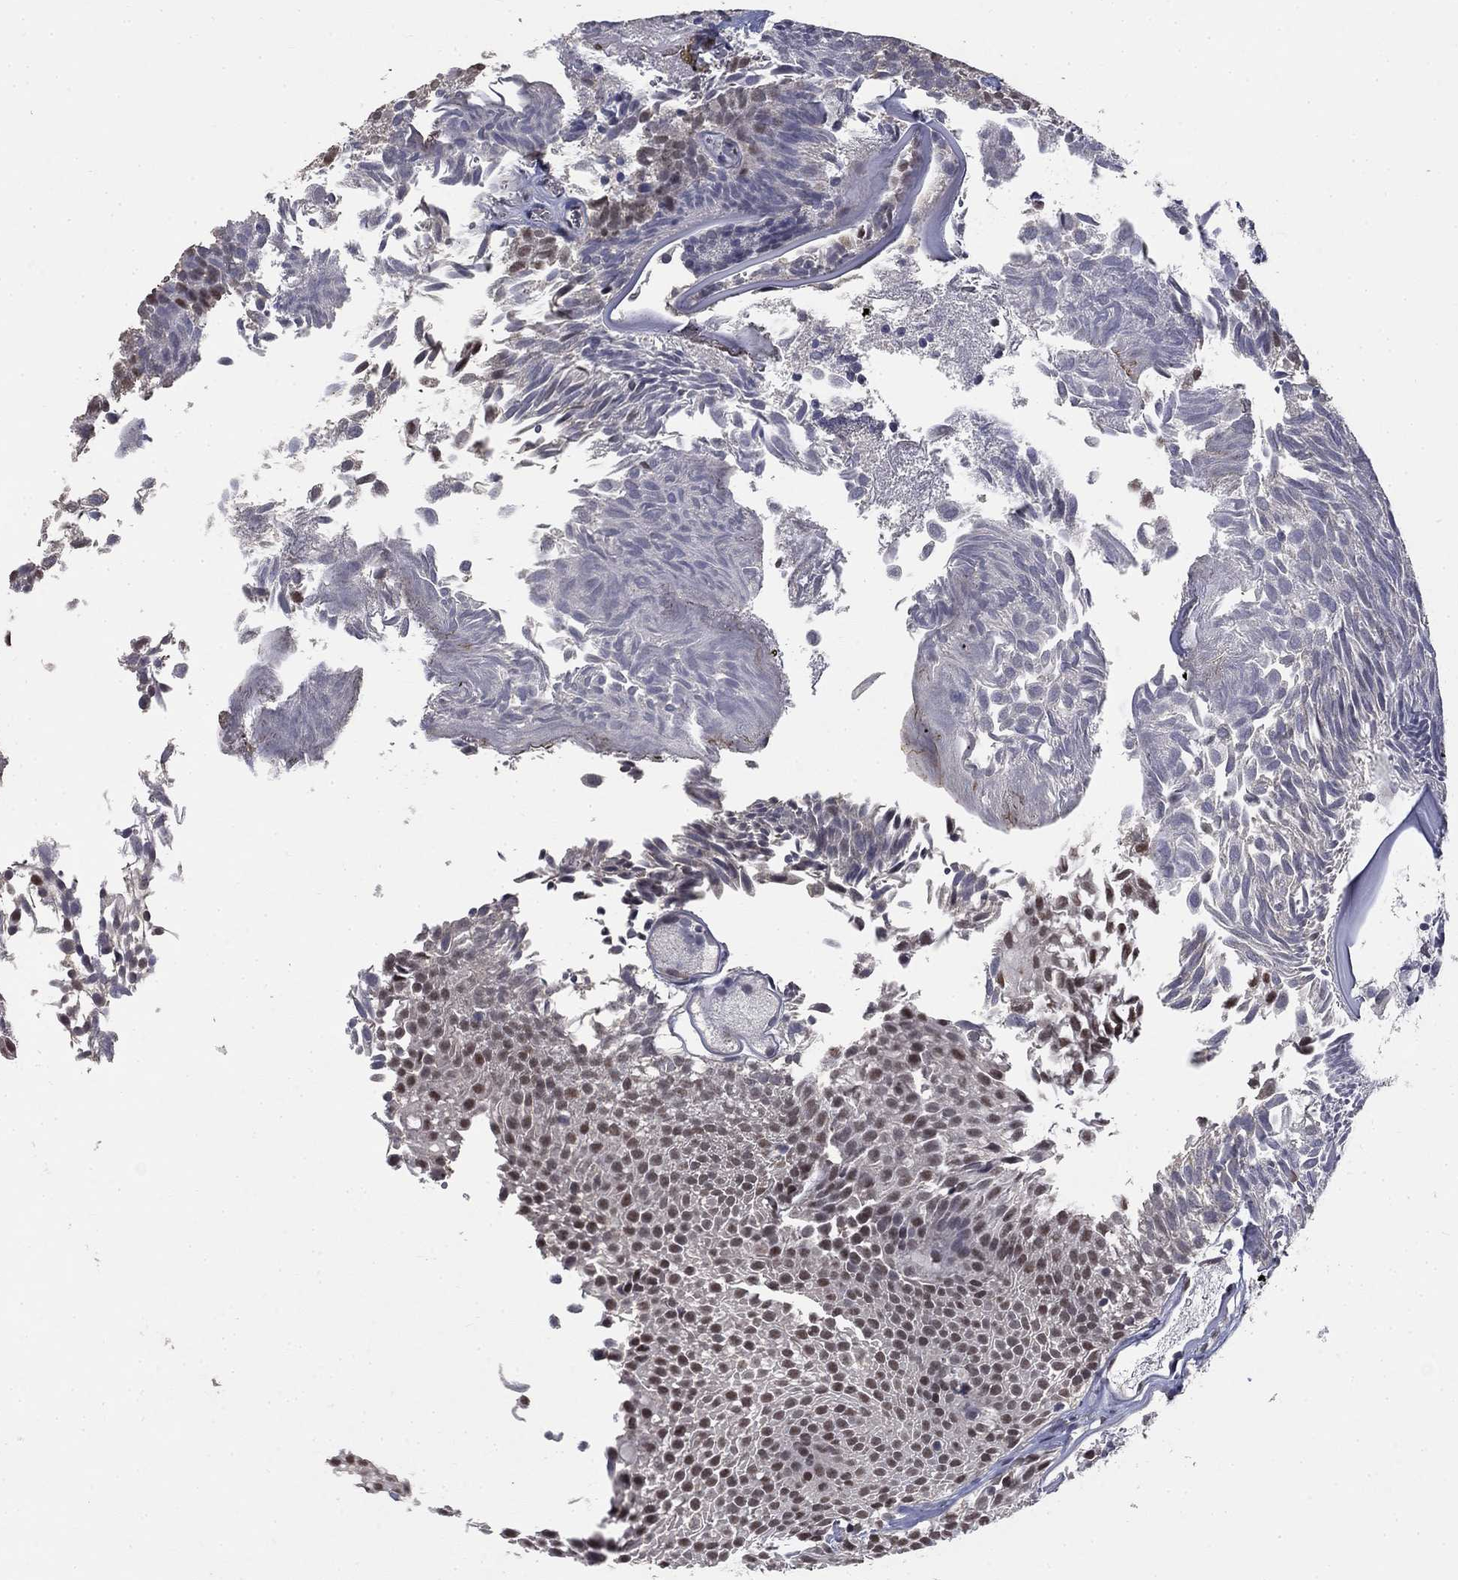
{"staining": {"intensity": "weak", "quantity": "<25%", "location": "nuclear"}, "tissue": "urothelial cancer", "cell_type": "Tumor cells", "image_type": "cancer", "snomed": [{"axis": "morphology", "description": "Urothelial carcinoma, Low grade"}, {"axis": "topography", "description": "Urinary bladder"}], "caption": "Immunohistochemical staining of urothelial carcinoma (low-grade) demonstrates no significant expression in tumor cells. The staining was performed using DAB to visualize the protein expression in brown, while the nuclei were stained in blue with hematoxylin (Magnification: 20x).", "gene": "SPATA33", "patient": {"sex": "male", "age": 52}}